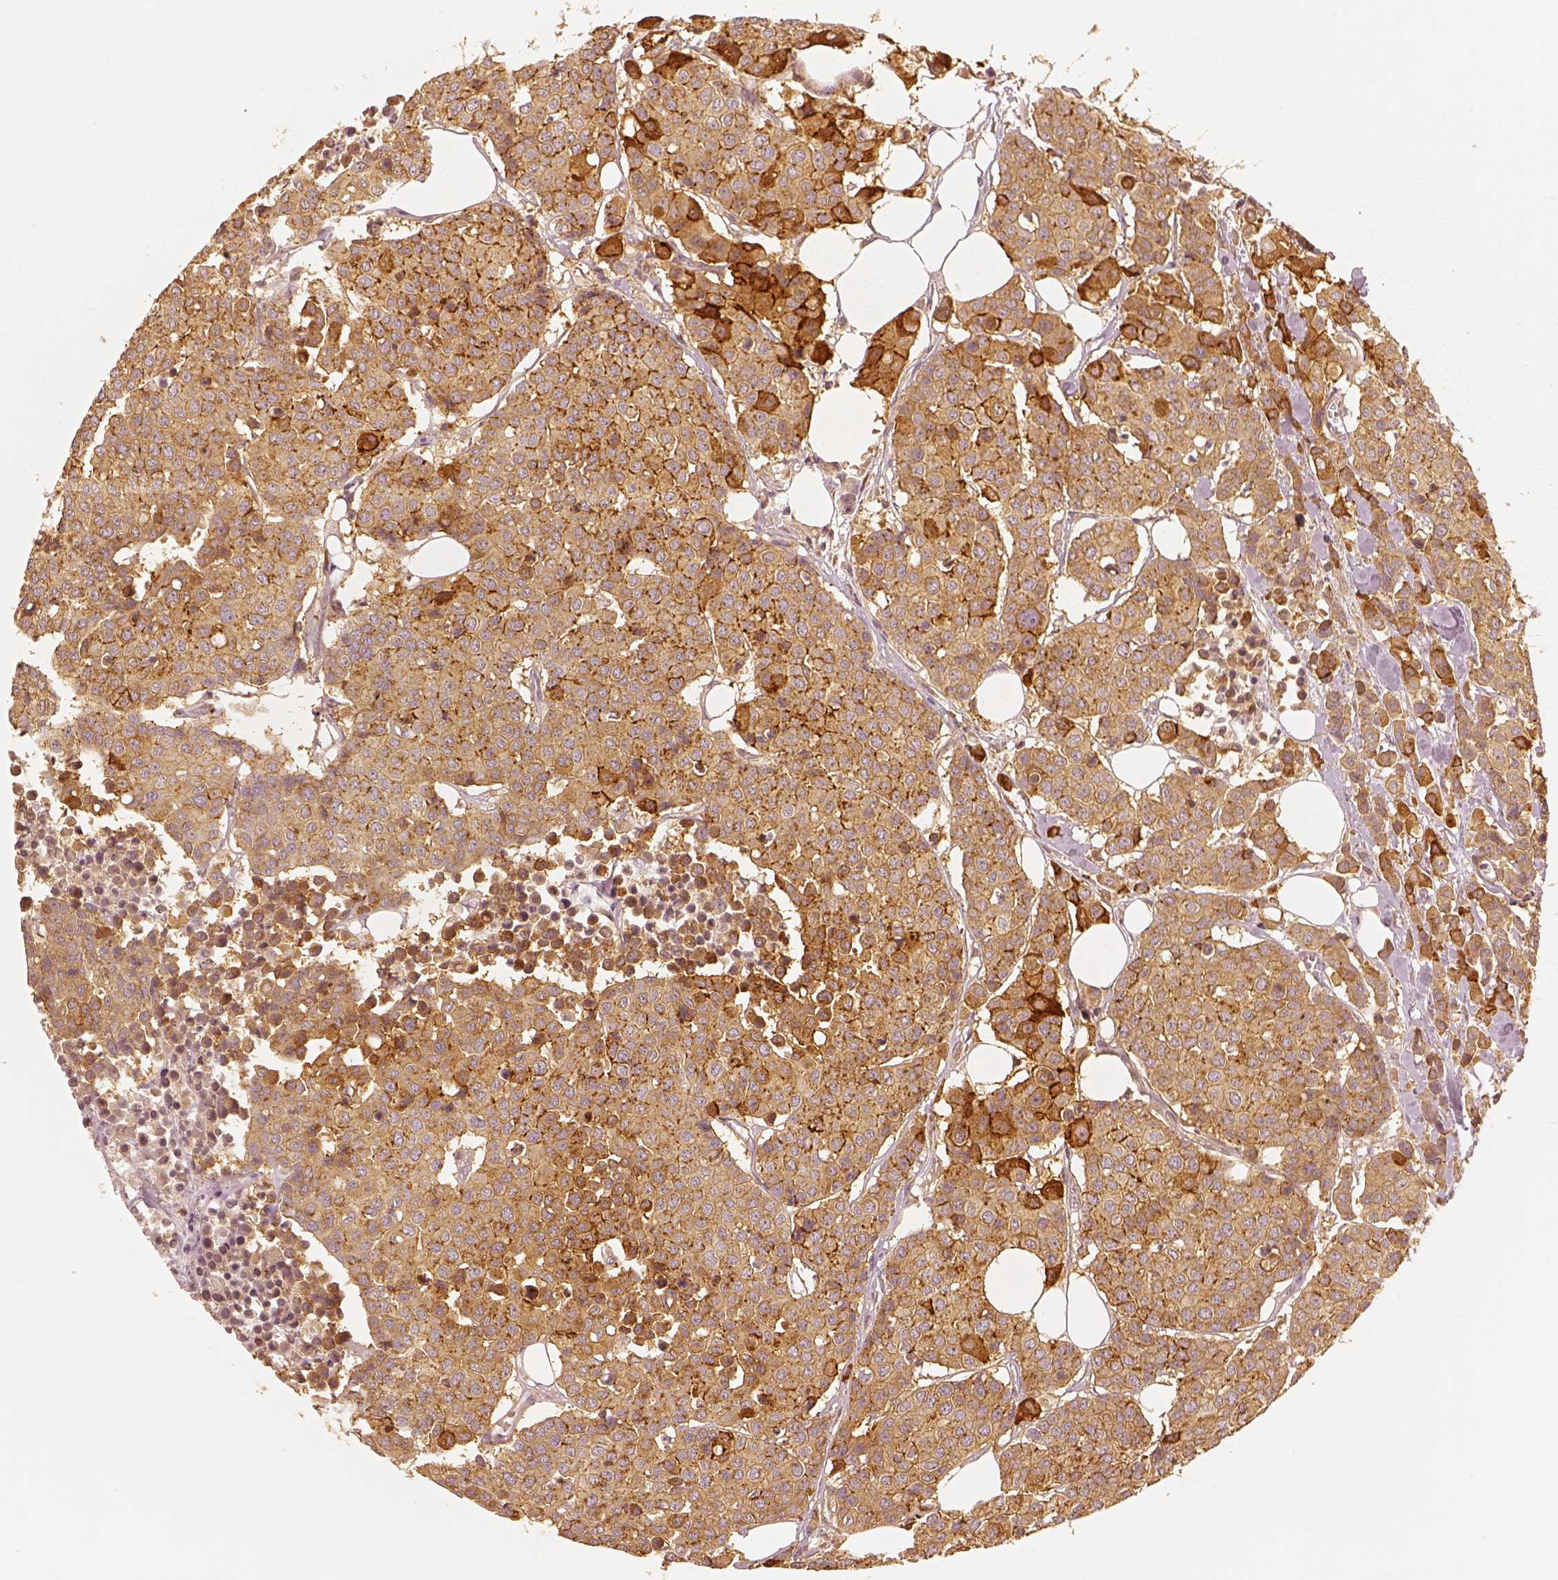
{"staining": {"intensity": "moderate", "quantity": ">75%", "location": "cytoplasmic/membranous"}, "tissue": "carcinoid", "cell_type": "Tumor cells", "image_type": "cancer", "snomed": [{"axis": "morphology", "description": "Carcinoid, malignant, NOS"}, {"axis": "topography", "description": "Colon"}], "caption": "Immunohistochemistry (IHC) image of neoplastic tissue: human carcinoid (malignant) stained using immunohistochemistry exhibits medium levels of moderate protein expression localized specifically in the cytoplasmic/membranous of tumor cells, appearing as a cytoplasmic/membranous brown color.", "gene": "GORASP2", "patient": {"sex": "male", "age": 81}}